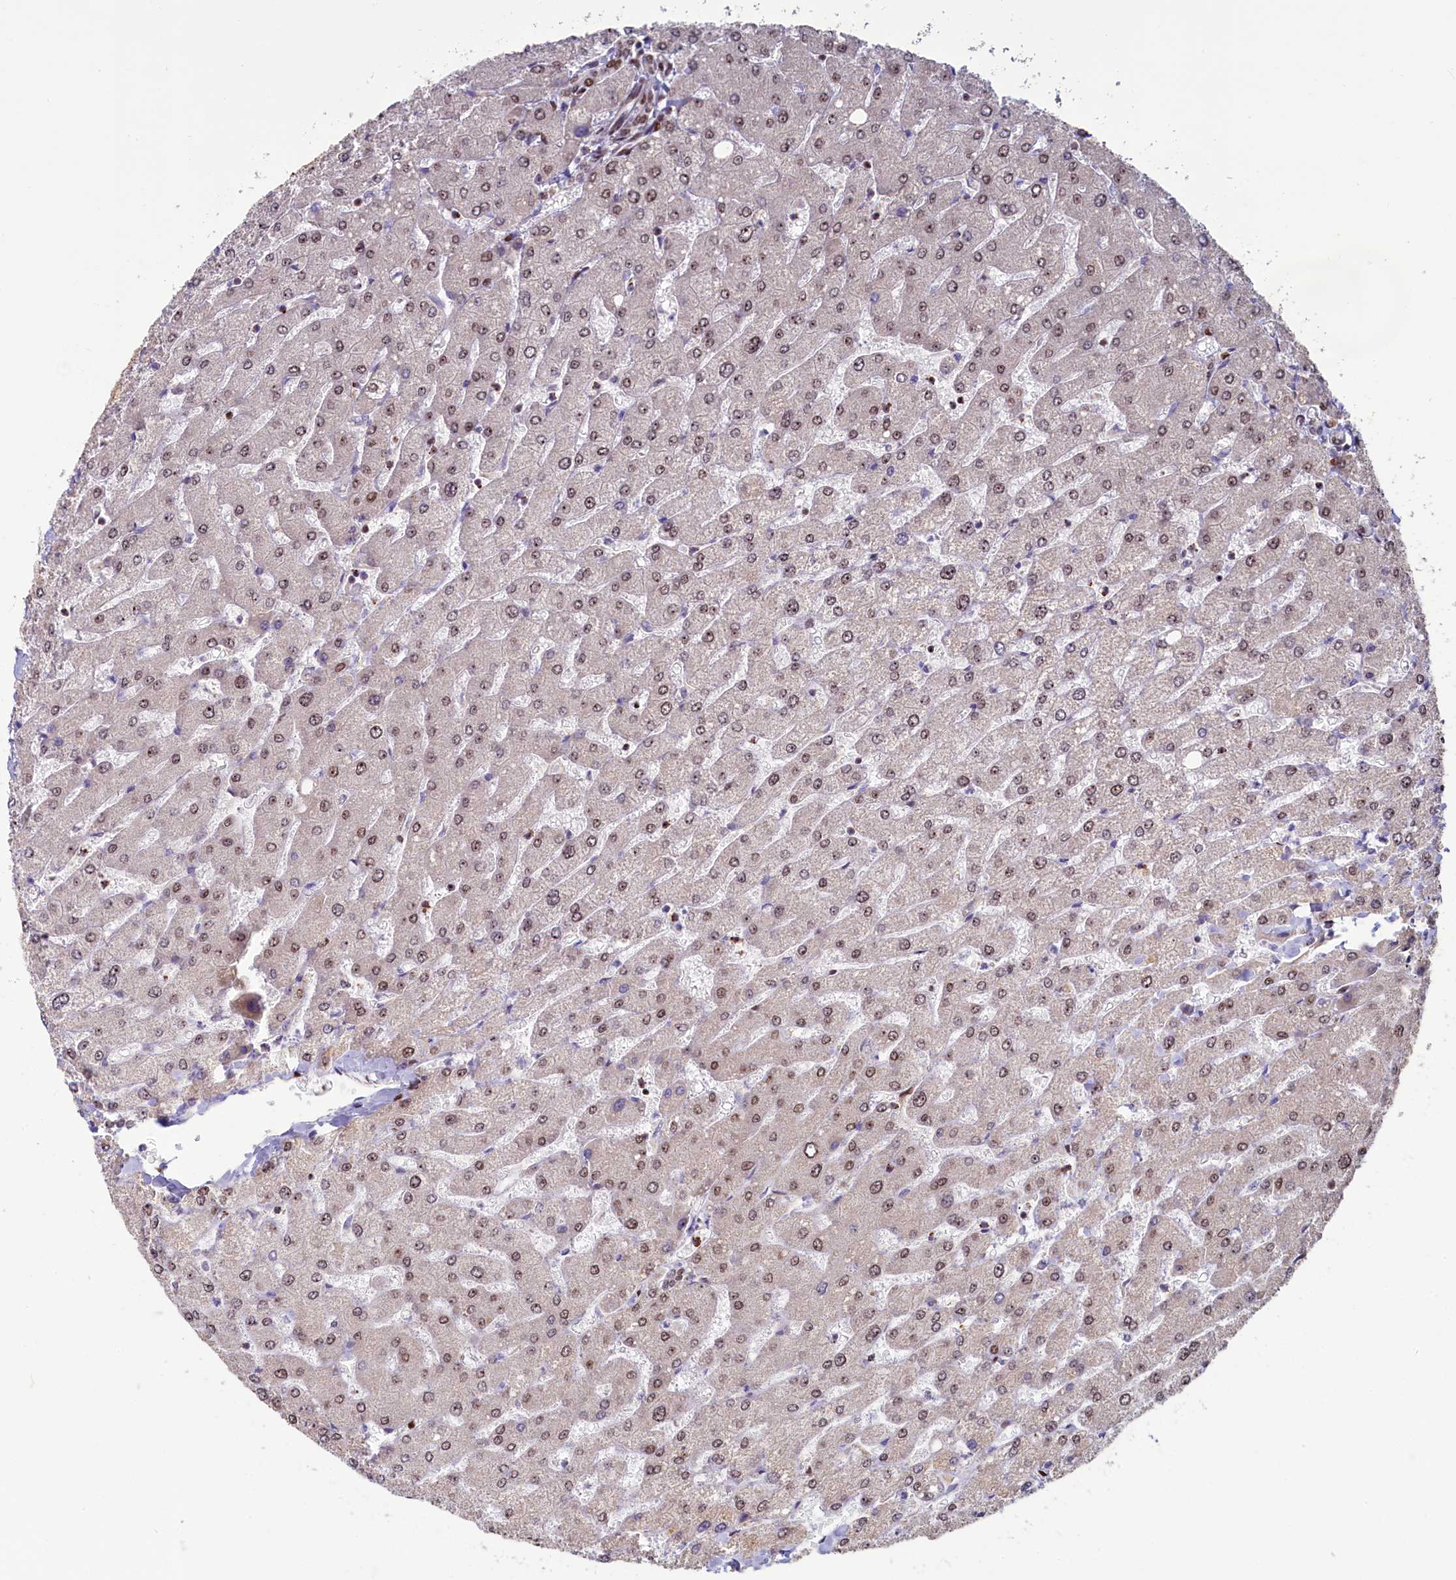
{"staining": {"intensity": "moderate", "quantity": ">75%", "location": "nuclear"}, "tissue": "liver", "cell_type": "Cholangiocytes", "image_type": "normal", "snomed": [{"axis": "morphology", "description": "Normal tissue, NOS"}, {"axis": "topography", "description": "Liver"}], "caption": "About >75% of cholangiocytes in unremarkable human liver display moderate nuclear protein expression as visualized by brown immunohistochemical staining.", "gene": "TCOF1", "patient": {"sex": "male", "age": 55}}